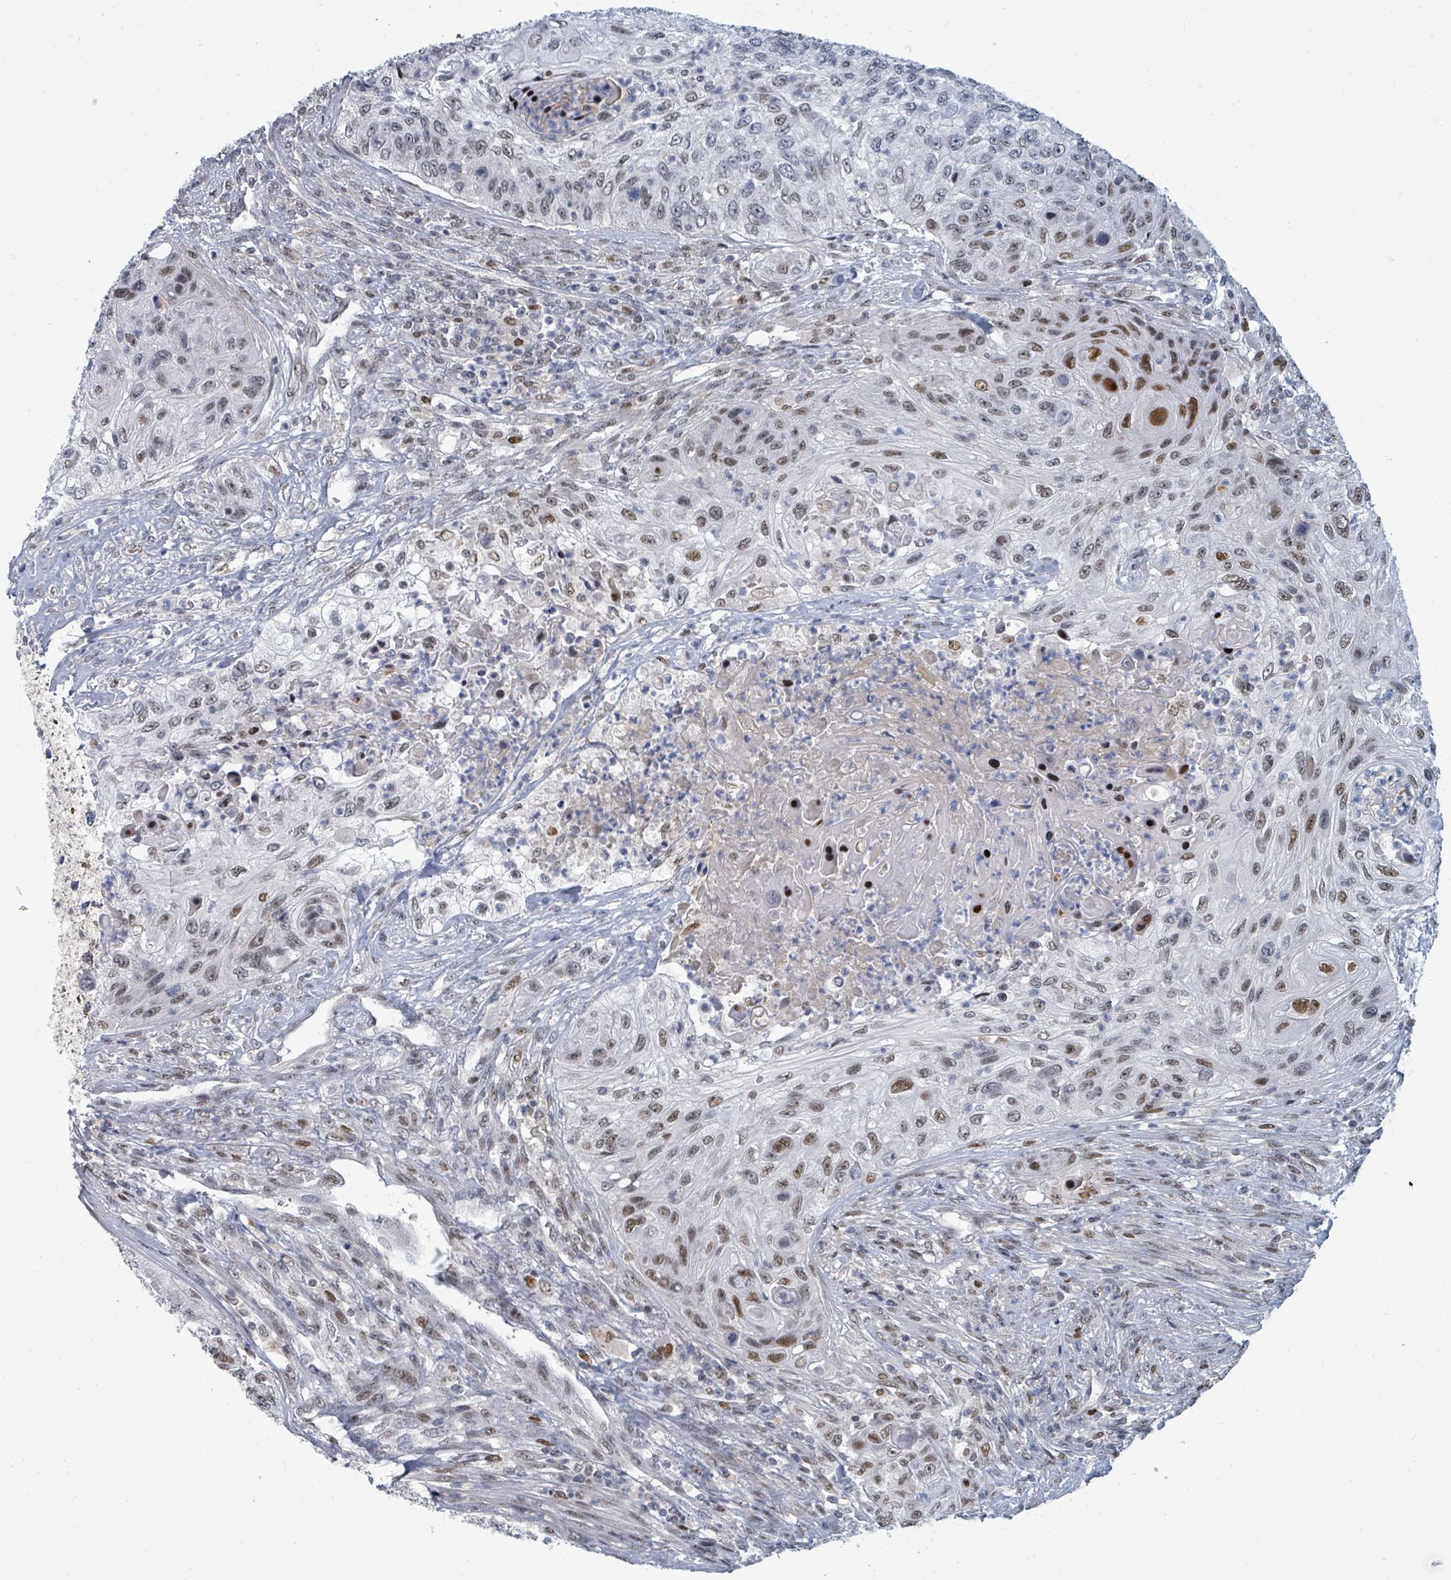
{"staining": {"intensity": "moderate", "quantity": "25%-75%", "location": "nuclear"}, "tissue": "urothelial cancer", "cell_type": "Tumor cells", "image_type": "cancer", "snomed": [{"axis": "morphology", "description": "Urothelial carcinoma, High grade"}, {"axis": "topography", "description": "Urinary bladder"}], "caption": "Urothelial cancer was stained to show a protein in brown. There is medium levels of moderate nuclear positivity in approximately 25%-75% of tumor cells.", "gene": "UCK1", "patient": {"sex": "female", "age": 60}}